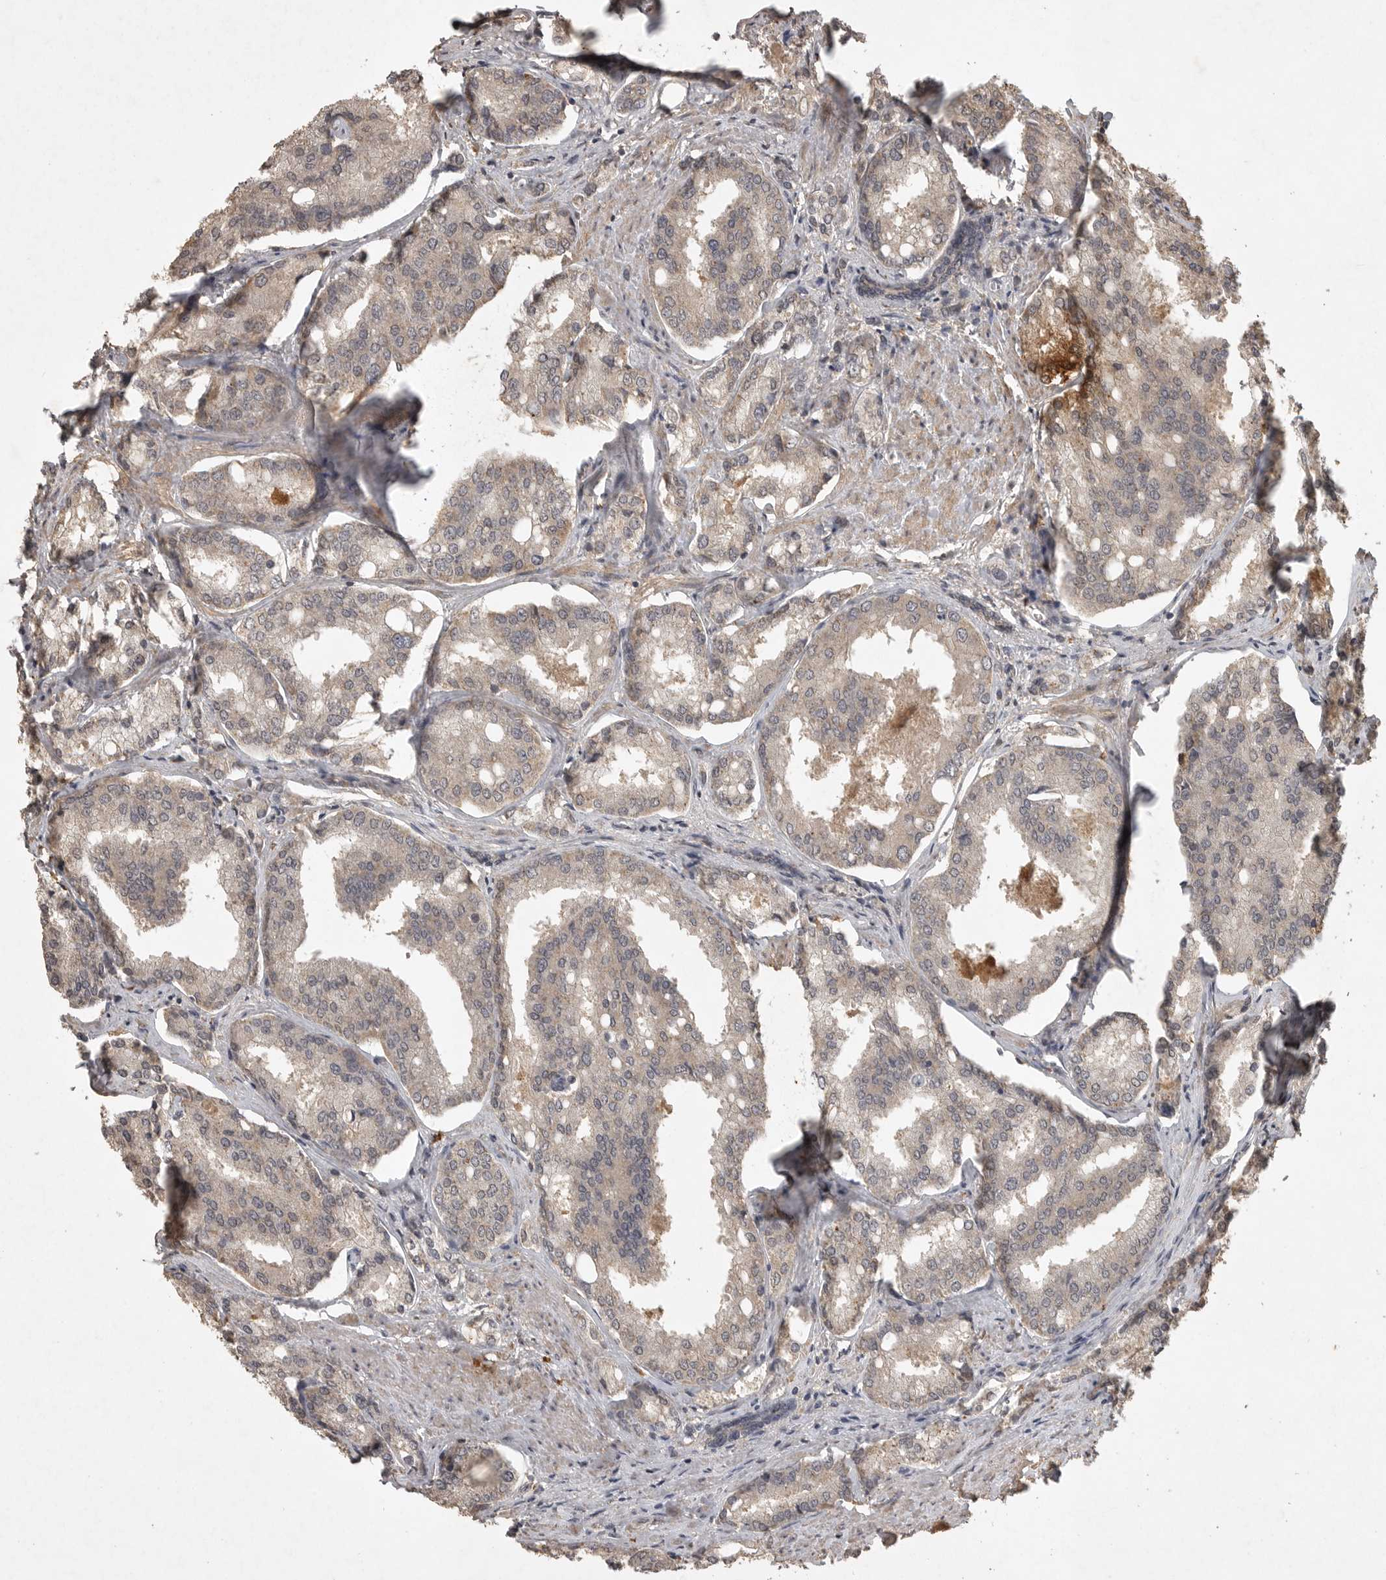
{"staining": {"intensity": "weak", "quantity": "<25%", "location": "cytoplasmic/membranous"}, "tissue": "prostate cancer", "cell_type": "Tumor cells", "image_type": "cancer", "snomed": [{"axis": "morphology", "description": "Adenocarcinoma, High grade"}, {"axis": "topography", "description": "Prostate"}], "caption": "Immunohistochemistry image of prostate adenocarcinoma (high-grade) stained for a protein (brown), which displays no staining in tumor cells. (DAB IHC with hematoxylin counter stain).", "gene": "ADAMTS4", "patient": {"sex": "male", "age": 50}}